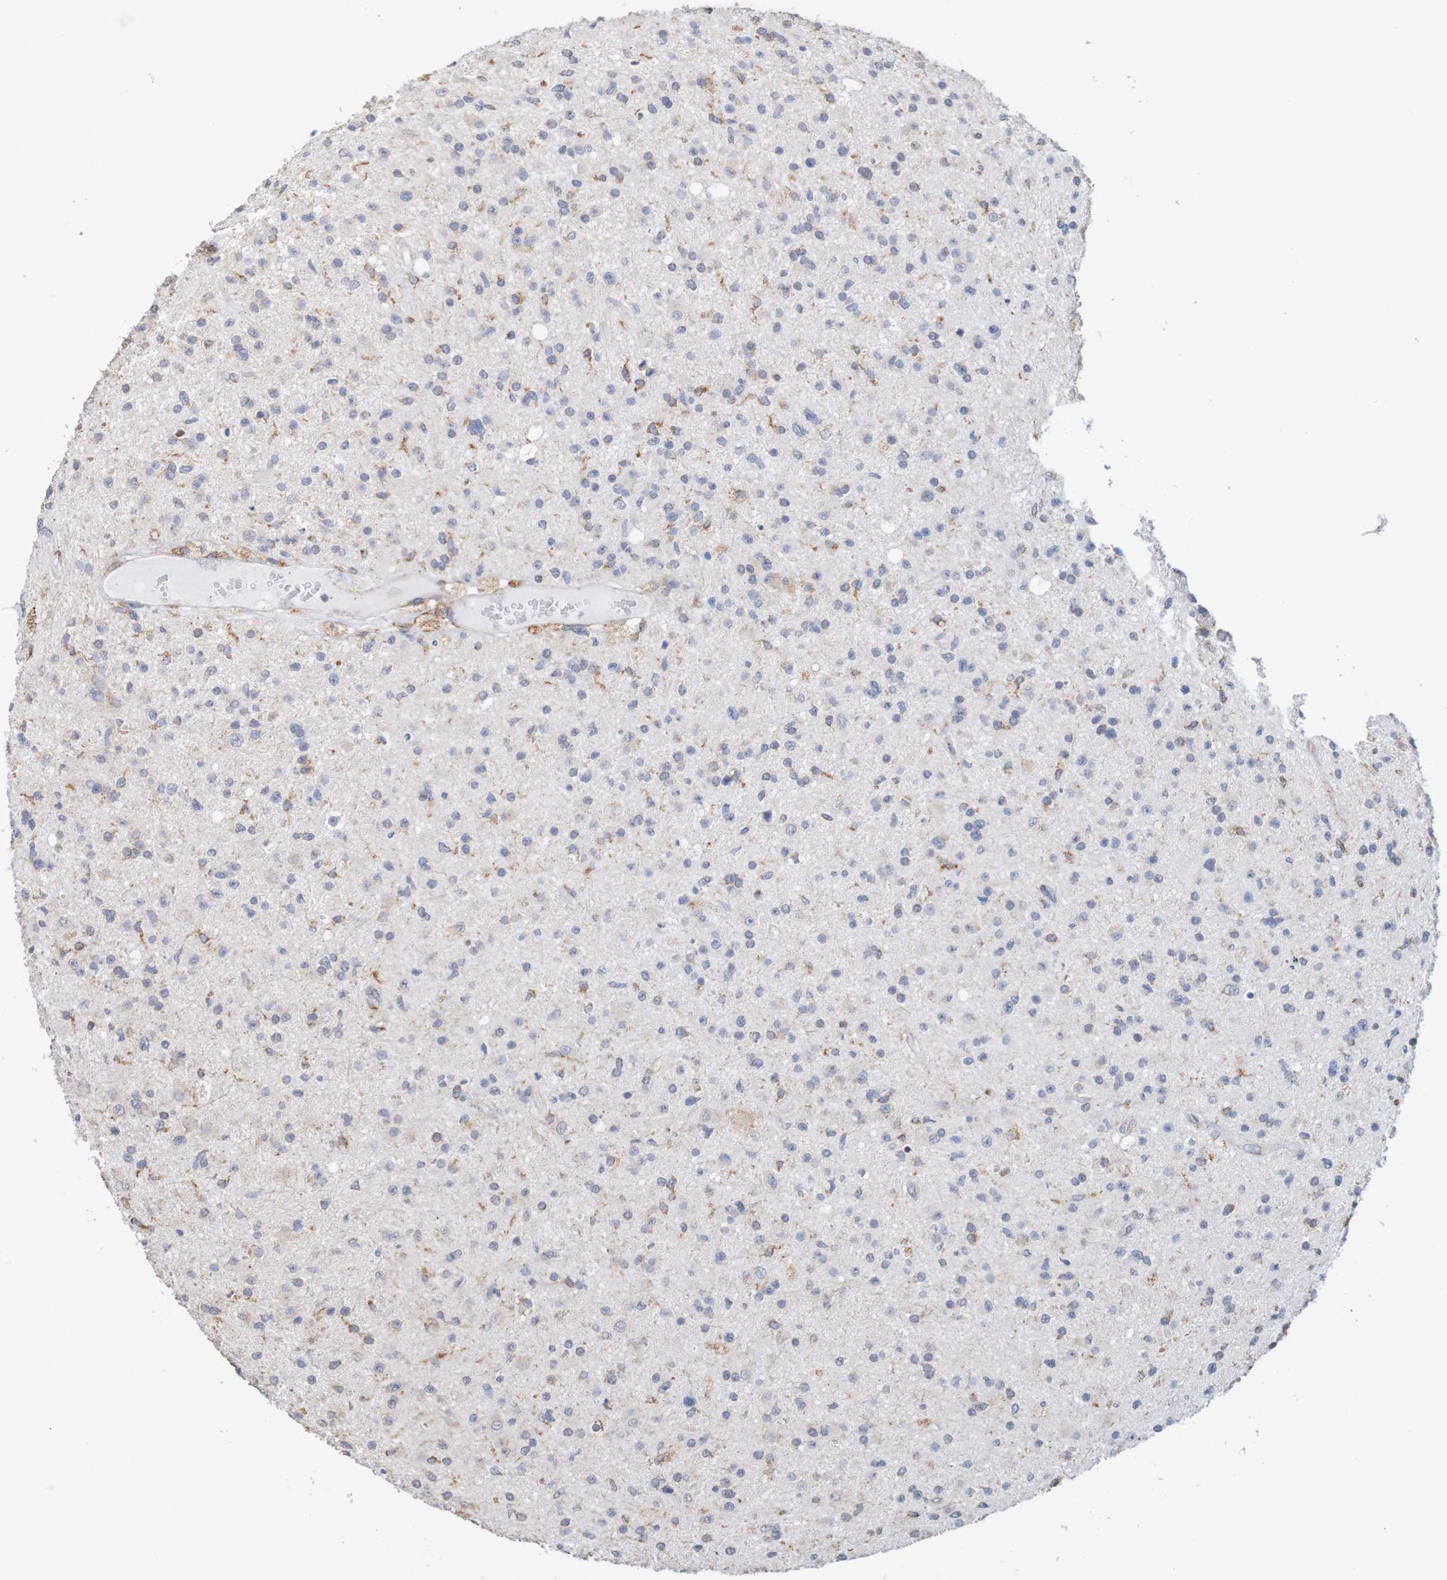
{"staining": {"intensity": "negative", "quantity": "none", "location": "none"}, "tissue": "glioma", "cell_type": "Tumor cells", "image_type": "cancer", "snomed": [{"axis": "morphology", "description": "Glioma, malignant, High grade"}, {"axis": "topography", "description": "Brain"}], "caption": "Immunohistochemistry of human malignant glioma (high-grade) demonstrates no positivity in tumor cells.", "gene": "PDIA3", "patient": {"sex": "male", "age": 33}}